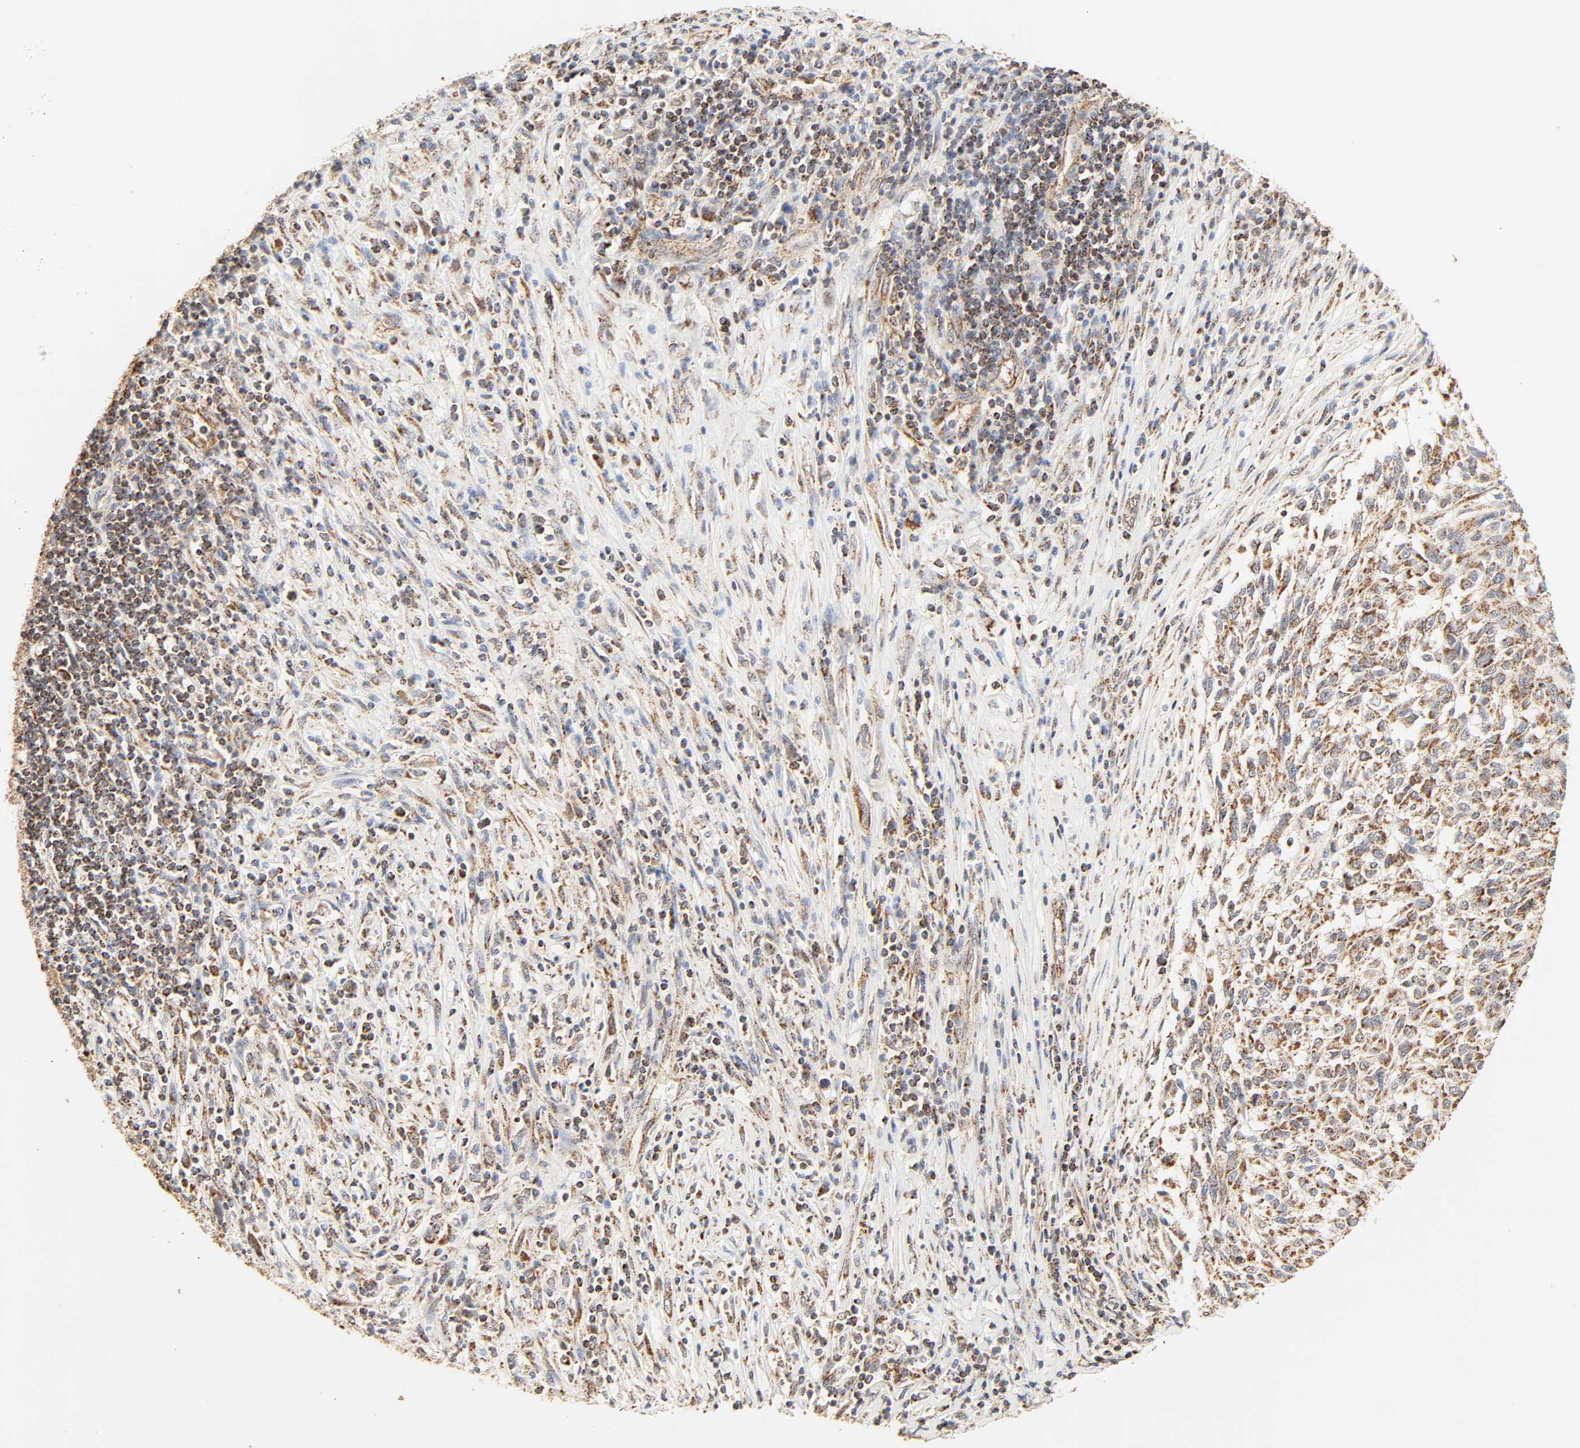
{"staining": {"intensity": "moderate", "quantity": ">75%", "location": "cytoplasmic/membranous"}, "tissue": "melanoma", "cell_type": "Tumor cells", "image_type": "cancer", "snomed": [{"axis": "morphology", "description": "Malignant melanoma, Metastatic site"}, {"axis": "topography", "description": "Lymph node"}], "caption": "Immunohistochemistry micrograph of malignant melanoma (metastatic site) stained for a protein (brown), which exhibits medium levels of moderate cytoplasmic/membranous expression in about >75% of tumor cells.", "gene": "ZMAT5", "patient": {"sex": "male", "age": 61}}